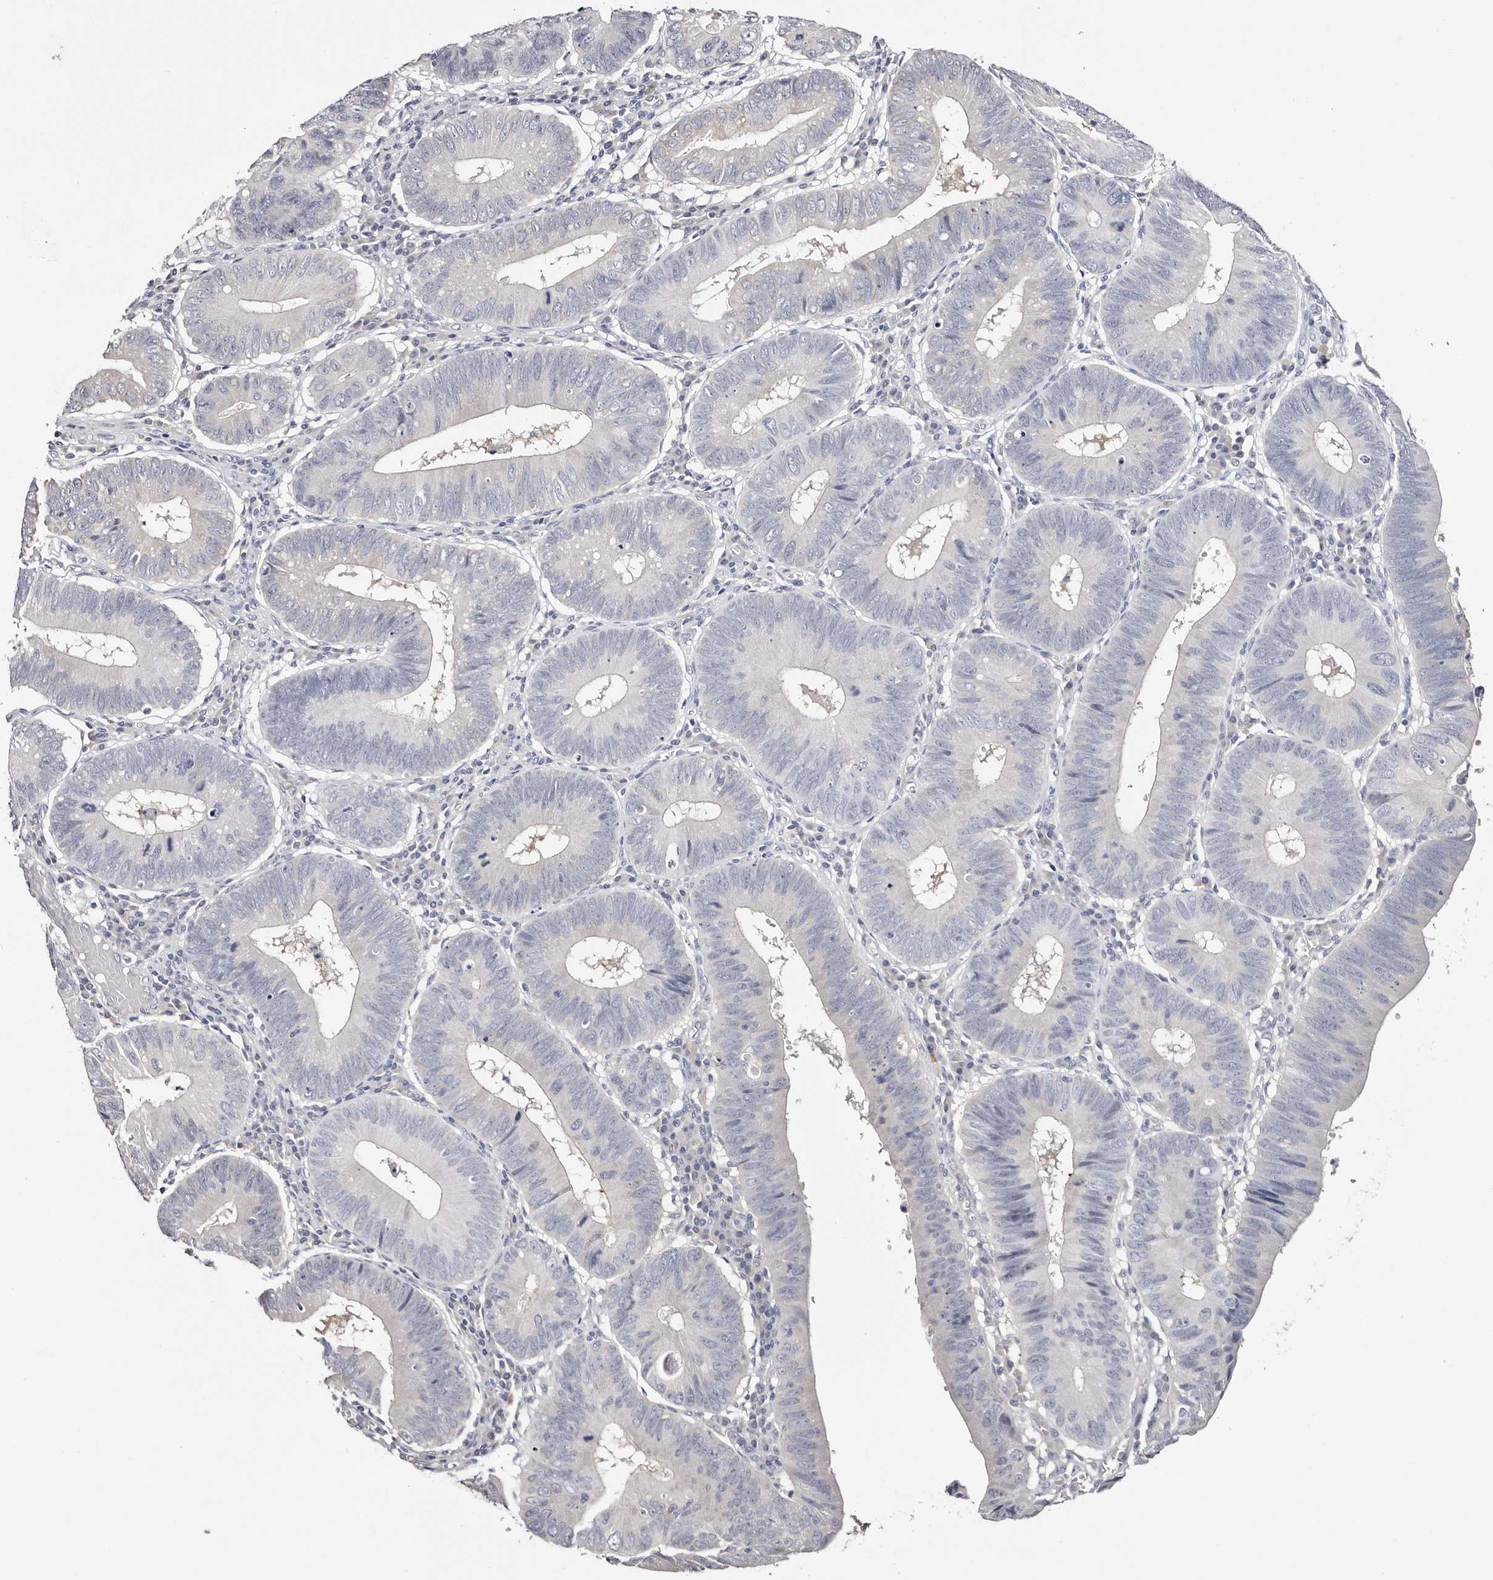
{"staining": {"intensity": "negative", "quantity": "none", "location": "none"}, "tissue": "stomach cancer", "cell_type": "Tumor cells", "image_type": "cancer", "snomed": [{"axis": "morphology", "description": "Adenocarcinoma, NOS"}, {"axis": "topography", "description": "Stomach"}], "caption": "Stomach cancer stained for a protein using IHC displays no expression tumor cells.", "gene": "ROM1", "patient": {"sex": "male", "age": 59}}